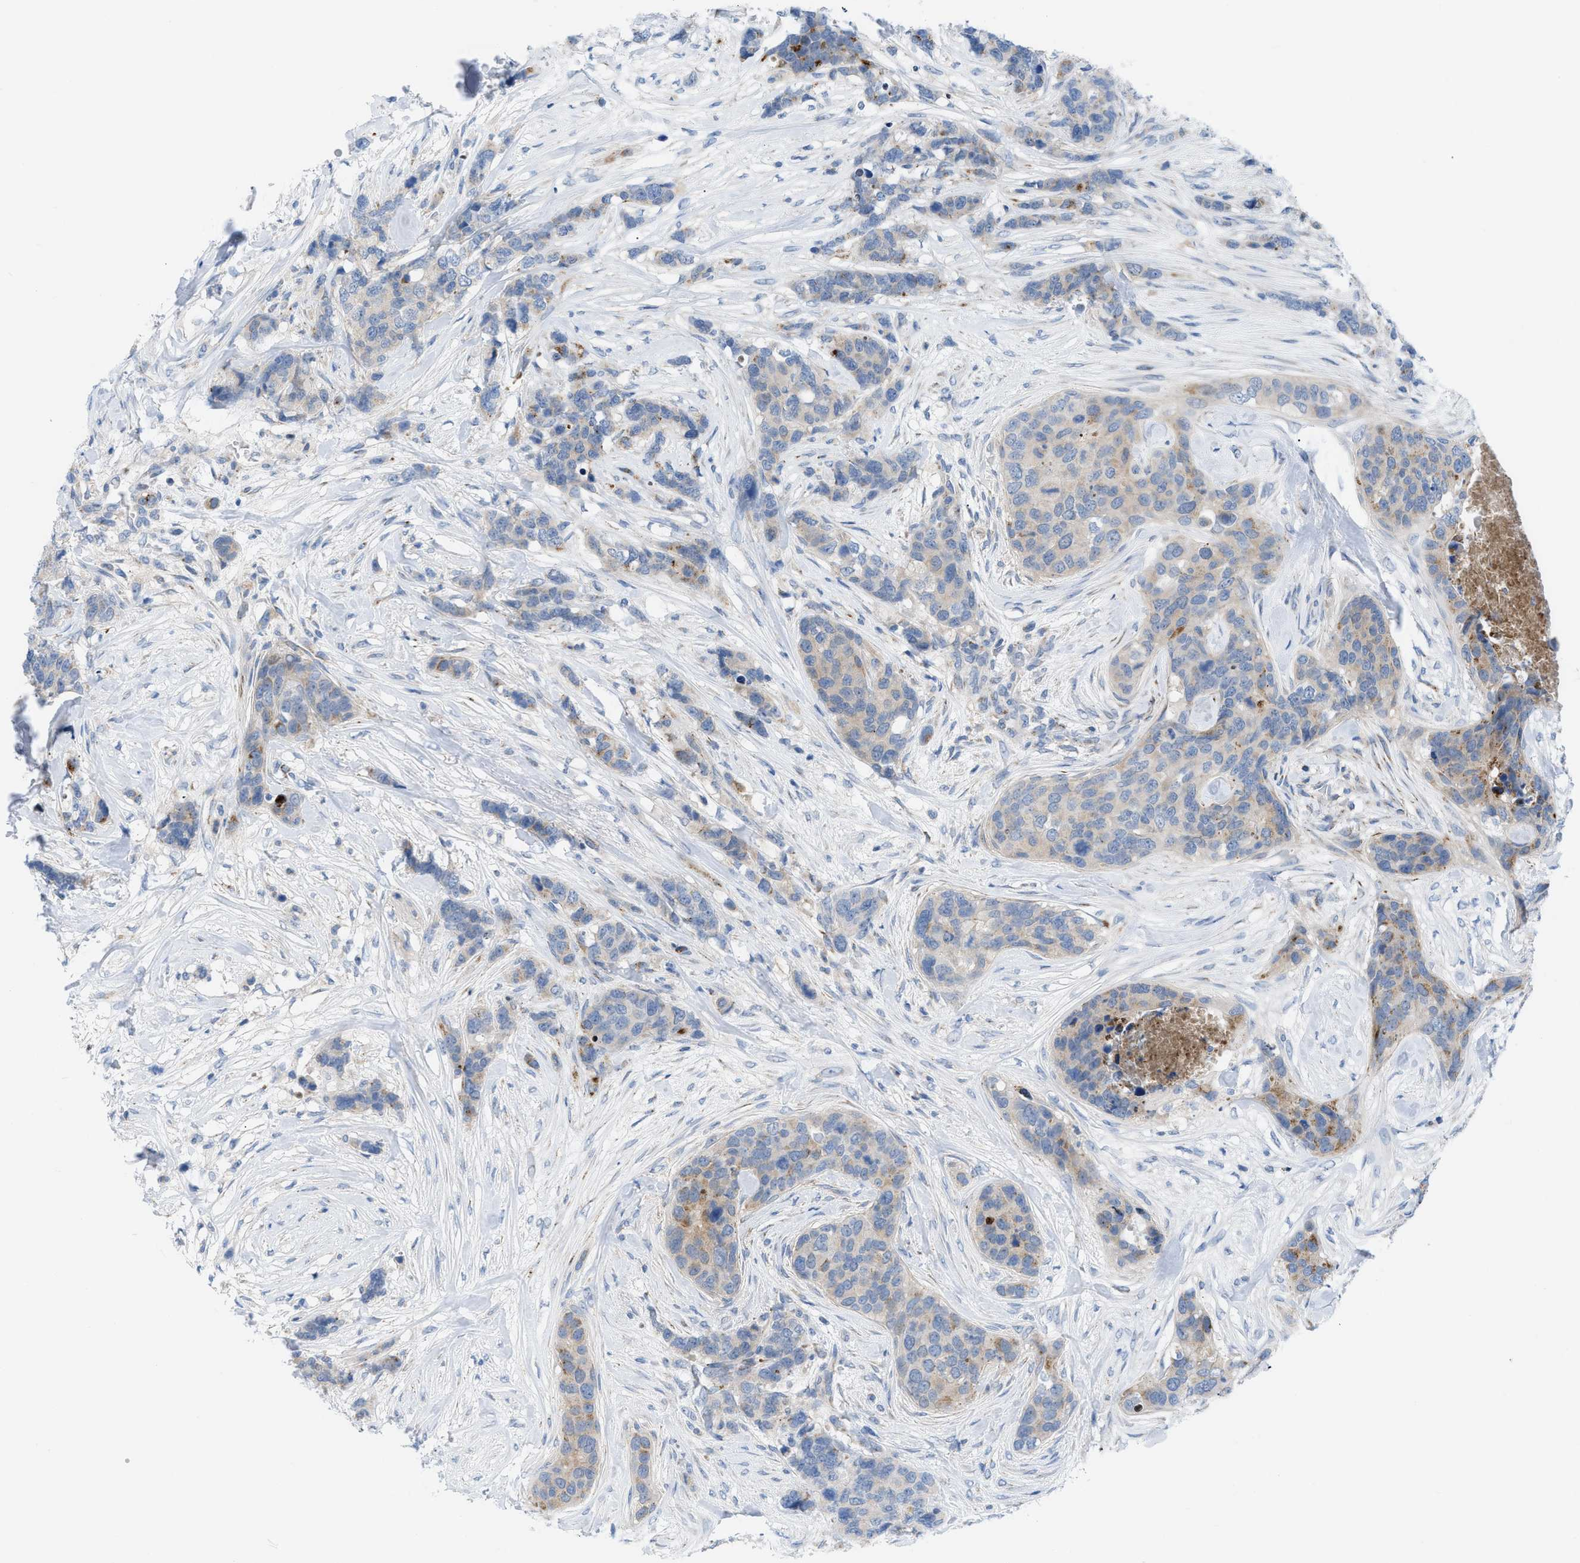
{"staining": {"intensity": "weak", "quantity": "25%-75%", "location": "cytoplasmic/membranous"}, "tissue": "breast cancer", "cell_type": "Tumor cells", "image_type": "cancer", "snomed": [{"axis": "morphology", "description": "Lobular carcinoma"}, {"axis": "topography", "description": "Breast"}], "caption": "Human breast cancer (lobular carcinoma) stained with a protein marker displays weak staining in tumor cells.", "gene": "RBBP9", "patient": {"sex": "female", "age": 59}}